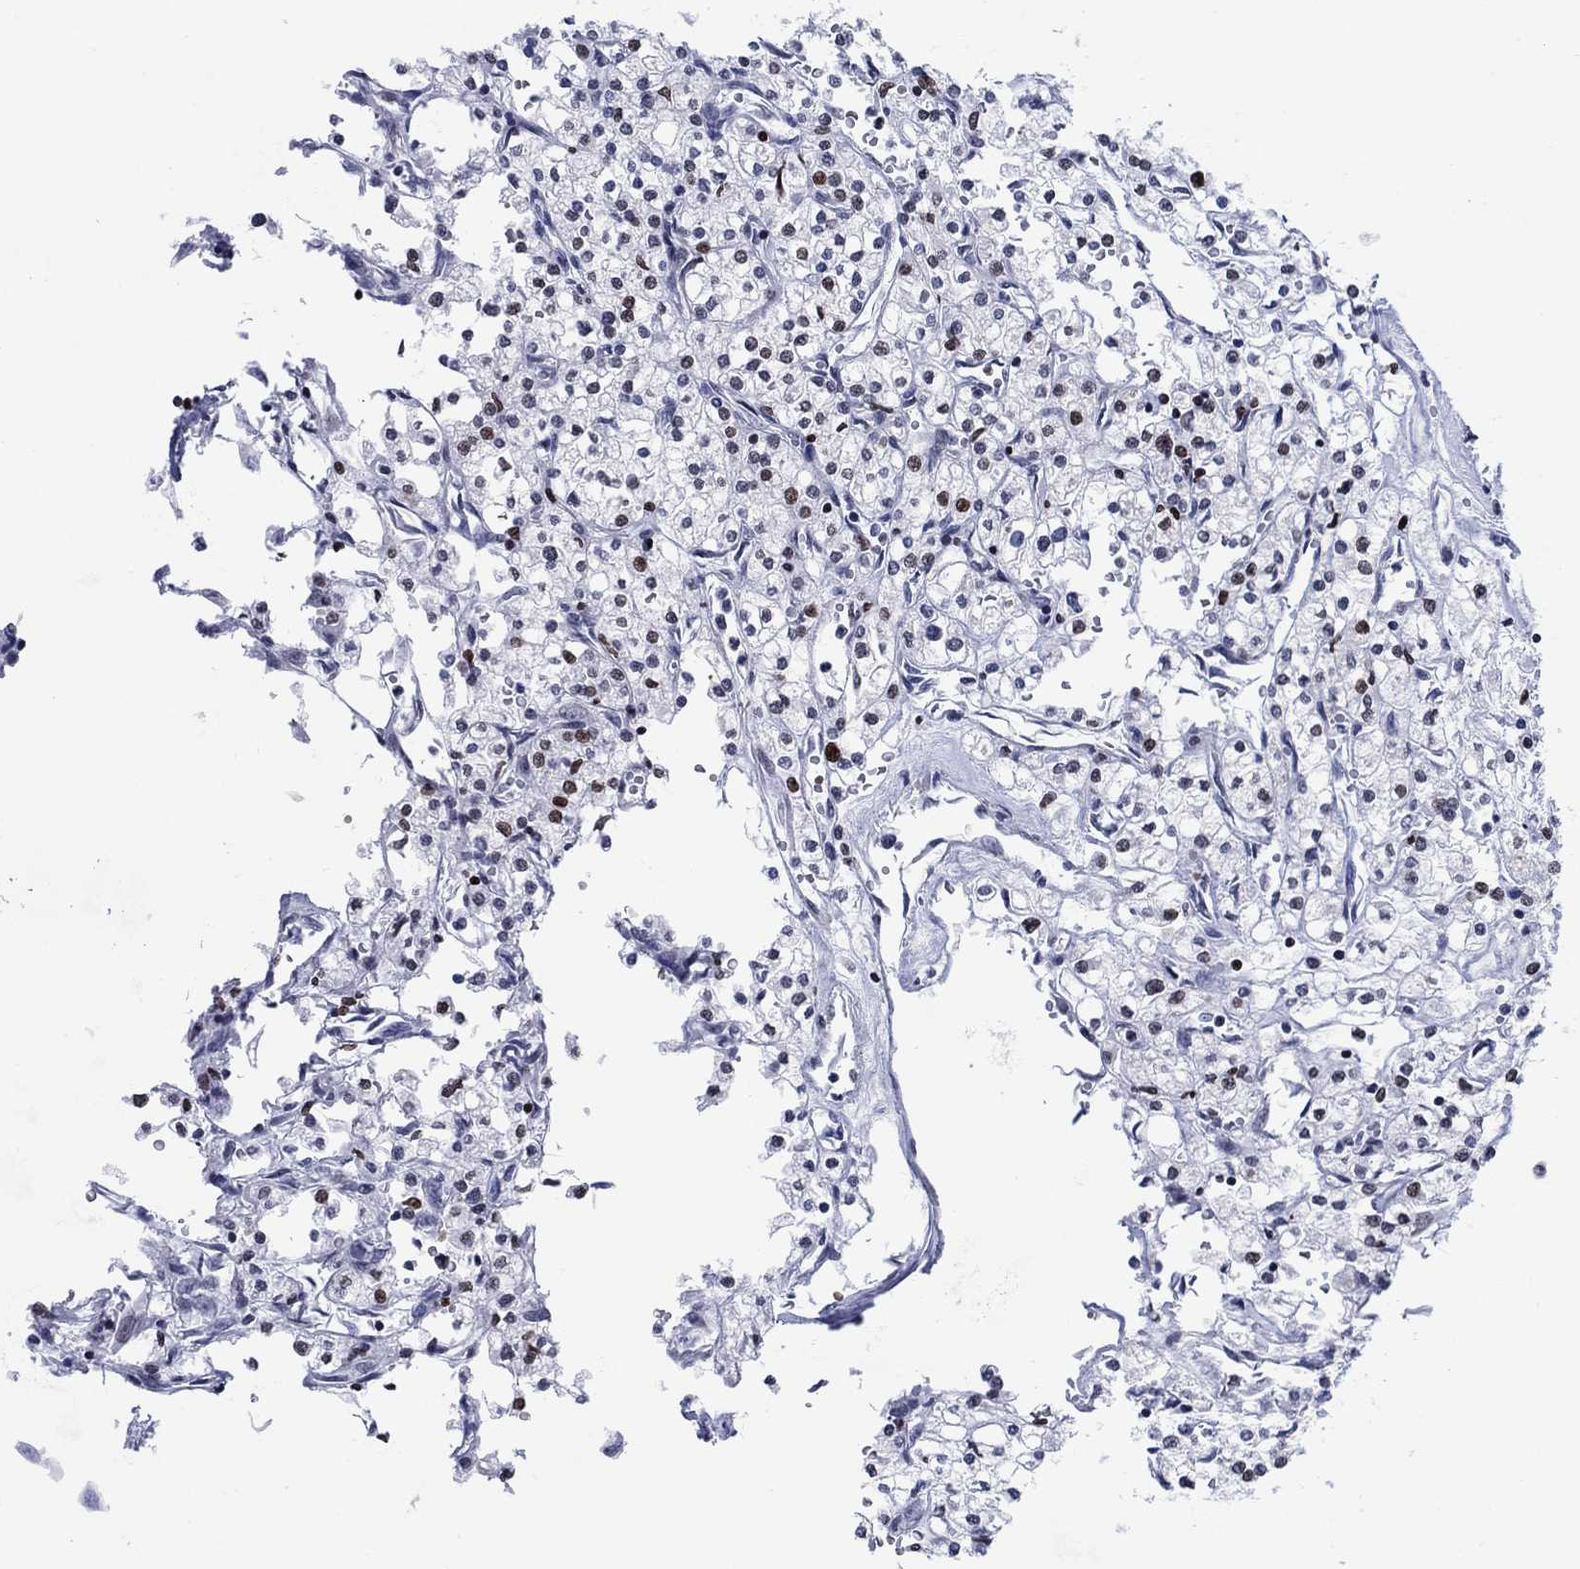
{"staining": {"intensity": "strong", "quantity": "<25%", "location": "nuclear"}, "tissue": "renal cancer", "cell_type": "Tumor cells", "image_type": "cancer", "snomed": [{"axis": "morphology", "description": "Adenocarcinoma, NOS"}, {"axis": "topography", "description": "Kidney"}], "caption": "Approximately <25% of tumor cells in renal adenocarcinoma reveal strong nuclear protein expression as visualized by brown immunohistochemical staining.", "gene": "HMGA1", "patient": {"sex": "male", "age": 80}}